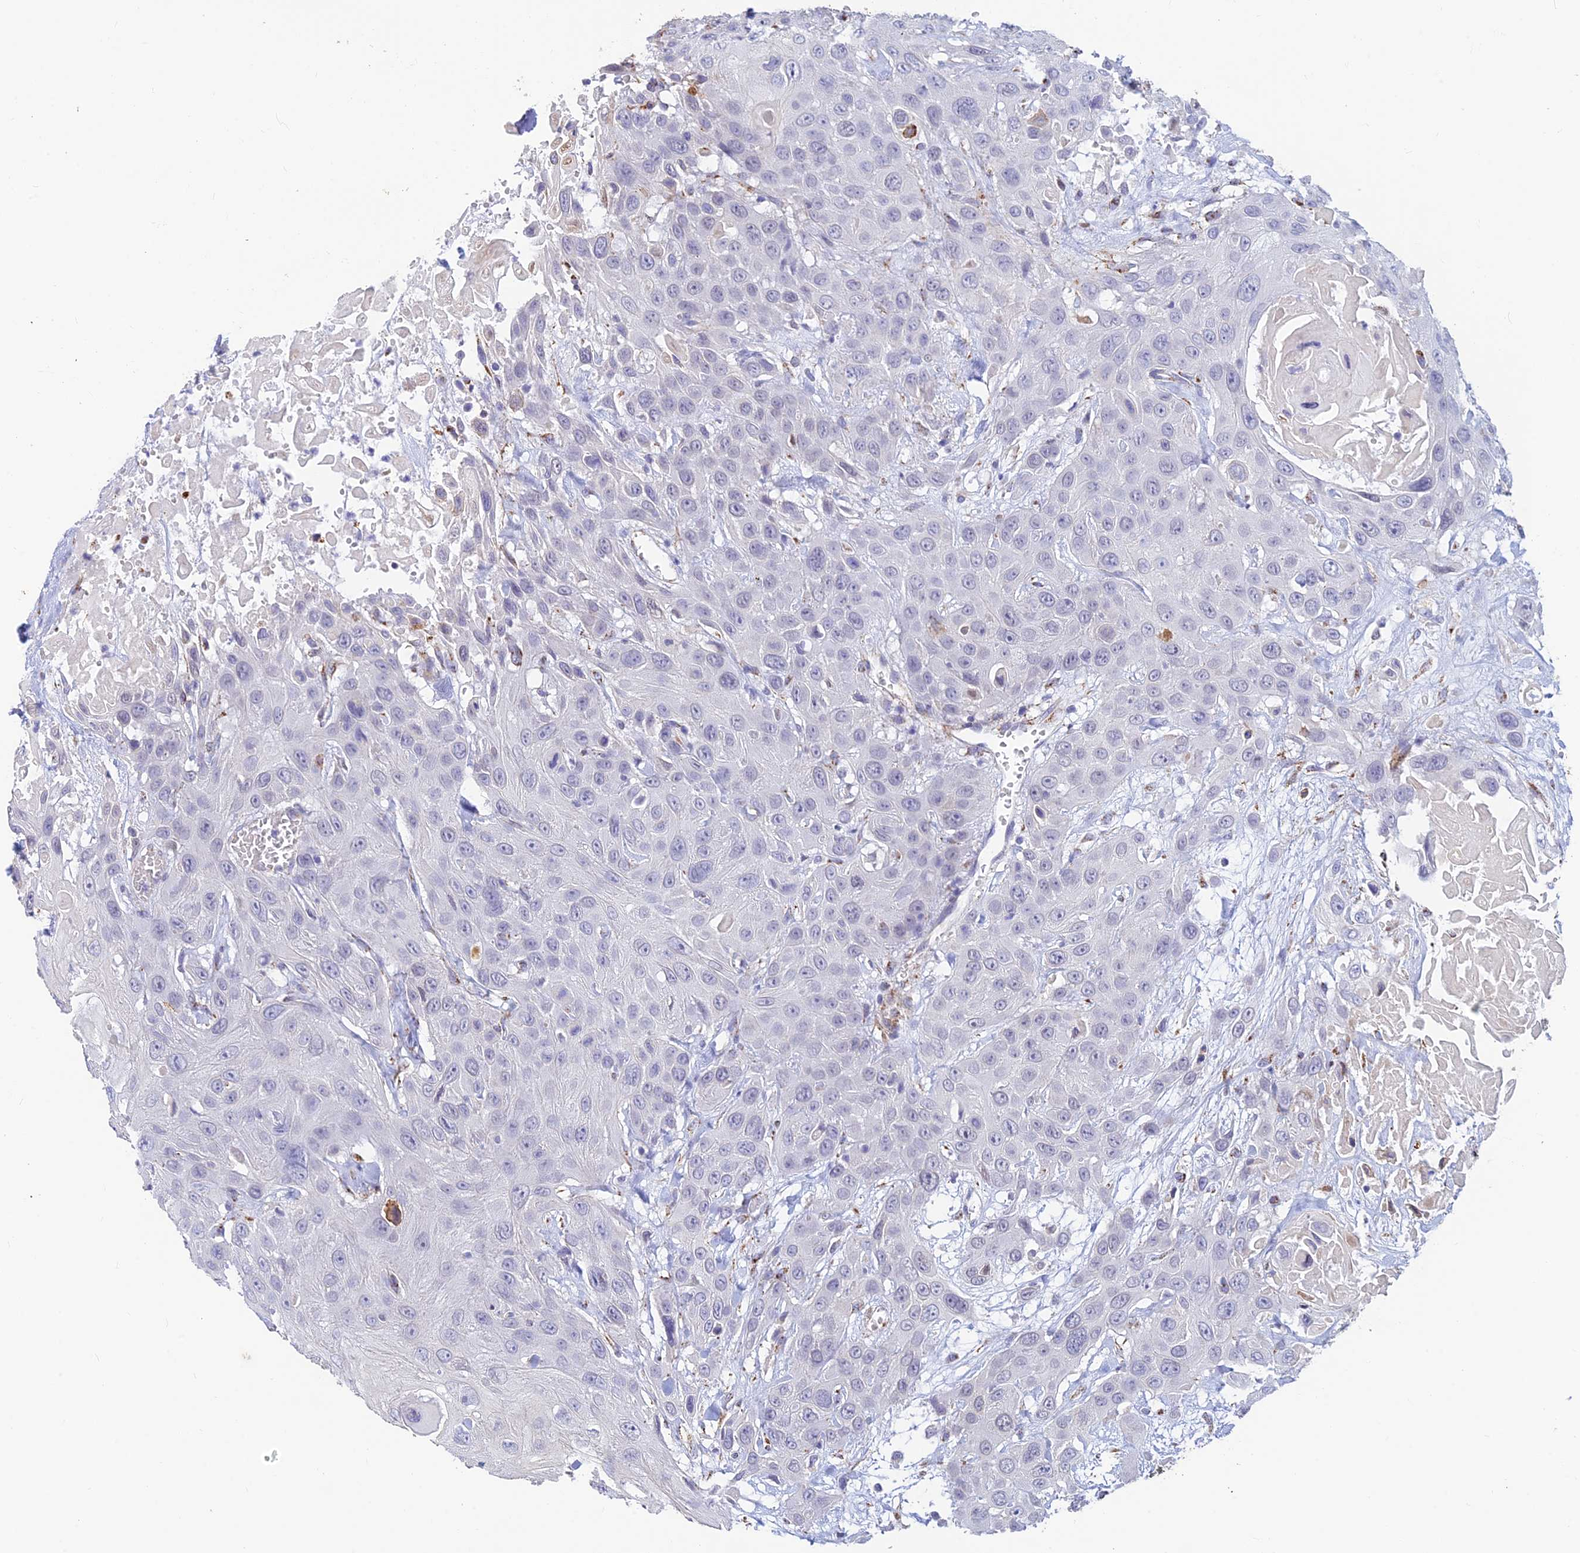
{"staining": {"intensity": "negative", "quantity": "none", "location": "none"}, "tissue": "head and neck cancer", "cell_type": "Tumor cells", "image_type": "cancer", "snomed": [{"axis": "morphology", "description": "Squamous cell carcinoma, NOS"}, {"axis": "topography", "description": "Head-Neck"}], "caption": "Tumor cells are negative for protein expression in human head and neck squamous cell carcinoma.", "gene": "ALDH1L2", "patient": {"sex": "male", "age": 81}}